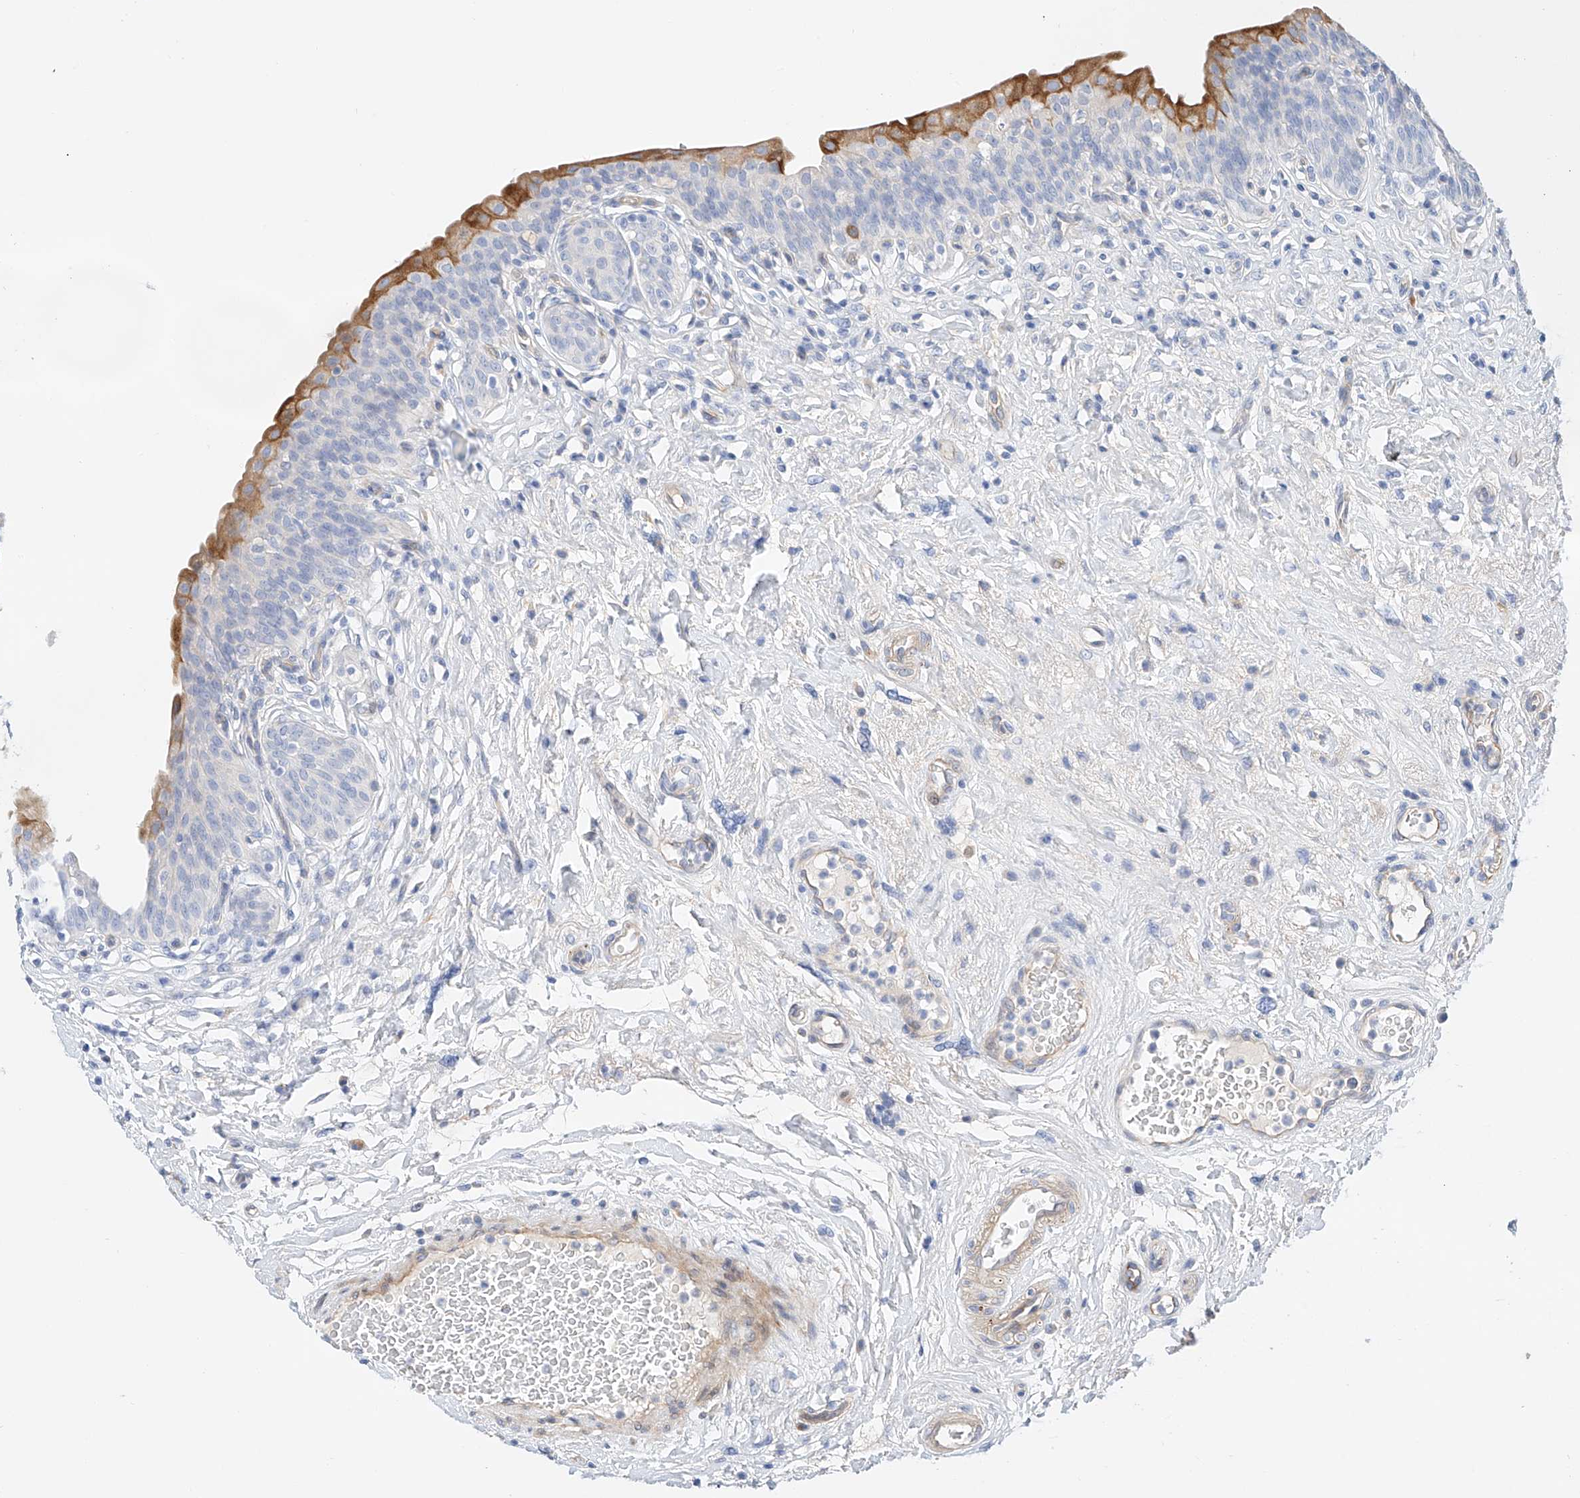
{"staining": {"intensity": "strong", "quantity": "25%-75%", "location": "cytoplasmic/membranous"}, "tissue": "urinary bladder", "cell_type": "Urothelial cells", "image_type": "normal", "snomed": [{"axis": "morphology", "description": "Normal tissue, NOS"}, {"axis": "topography", "description": "Urinary bladder"}], "caption": "This is a micrograph of IHC staining of unremarkable urinary bladder, which shows strong expression in the cytoplasmic/membranous of urothelial cells.", "gene": "SBSPON", "patient": {"sex": "male", "age": 83}}